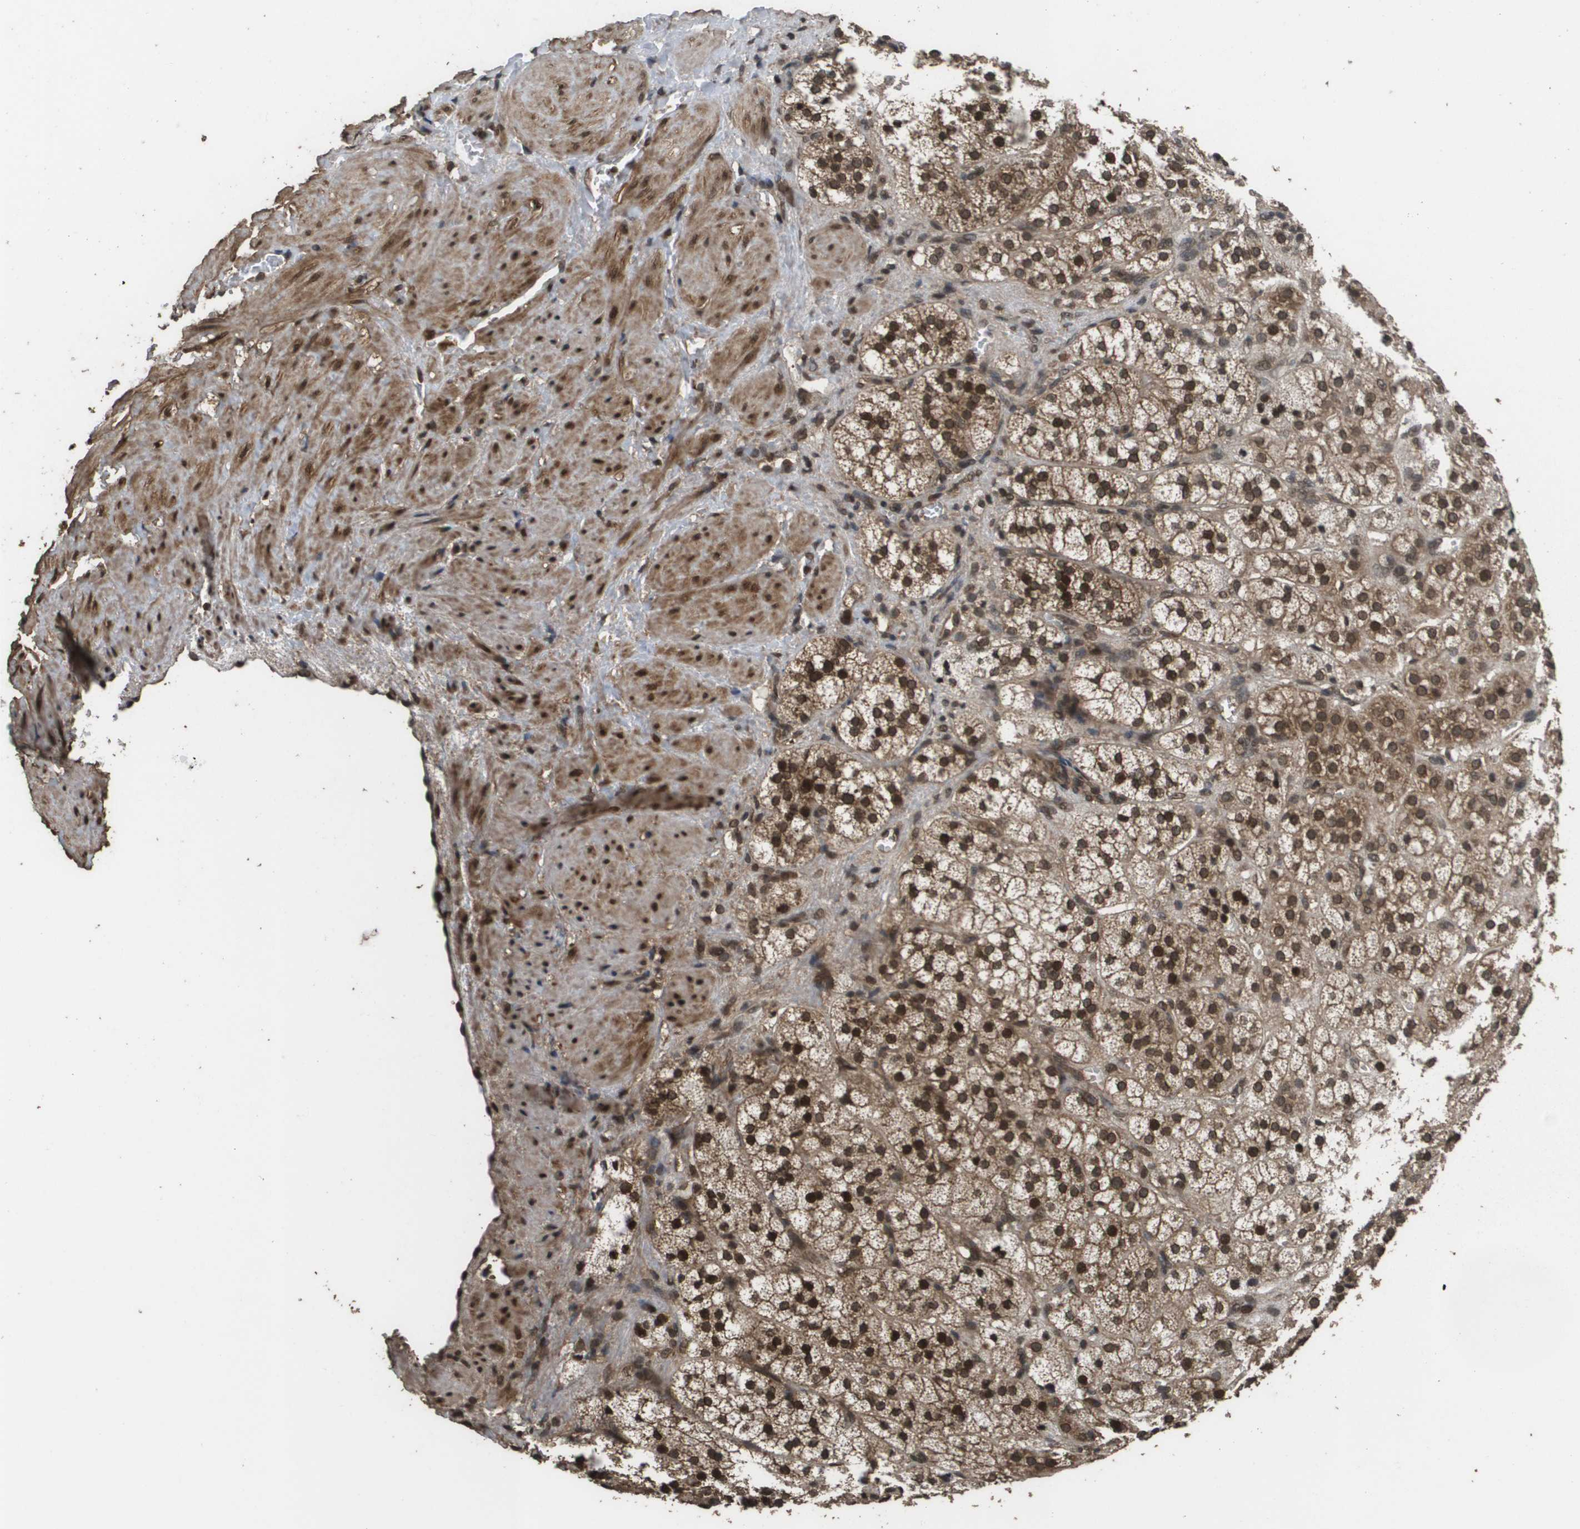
{"staining": {"intensity": "strong", "quantity": ">75%", "location": "cytoplasmic/membranous,nuclear"}, "tissue": "adrenal gland", "cell_type": "Glandular cells", "image_type": "normal", "snomed": [{"axis": "morphology", "description": "Normal tissue, NOS"}, {"axis": "topography", "description": "Adrenal gland"}], "caption": "Immunohistochemical staining of normal human adrenal gland reveals >75% levels of strong cytoplasmic/membranous,nuclear protein expression in approximately >75% of glandular cells.", "gene": "AXIN2", "patient": {"sex": "male", "age": 56}}